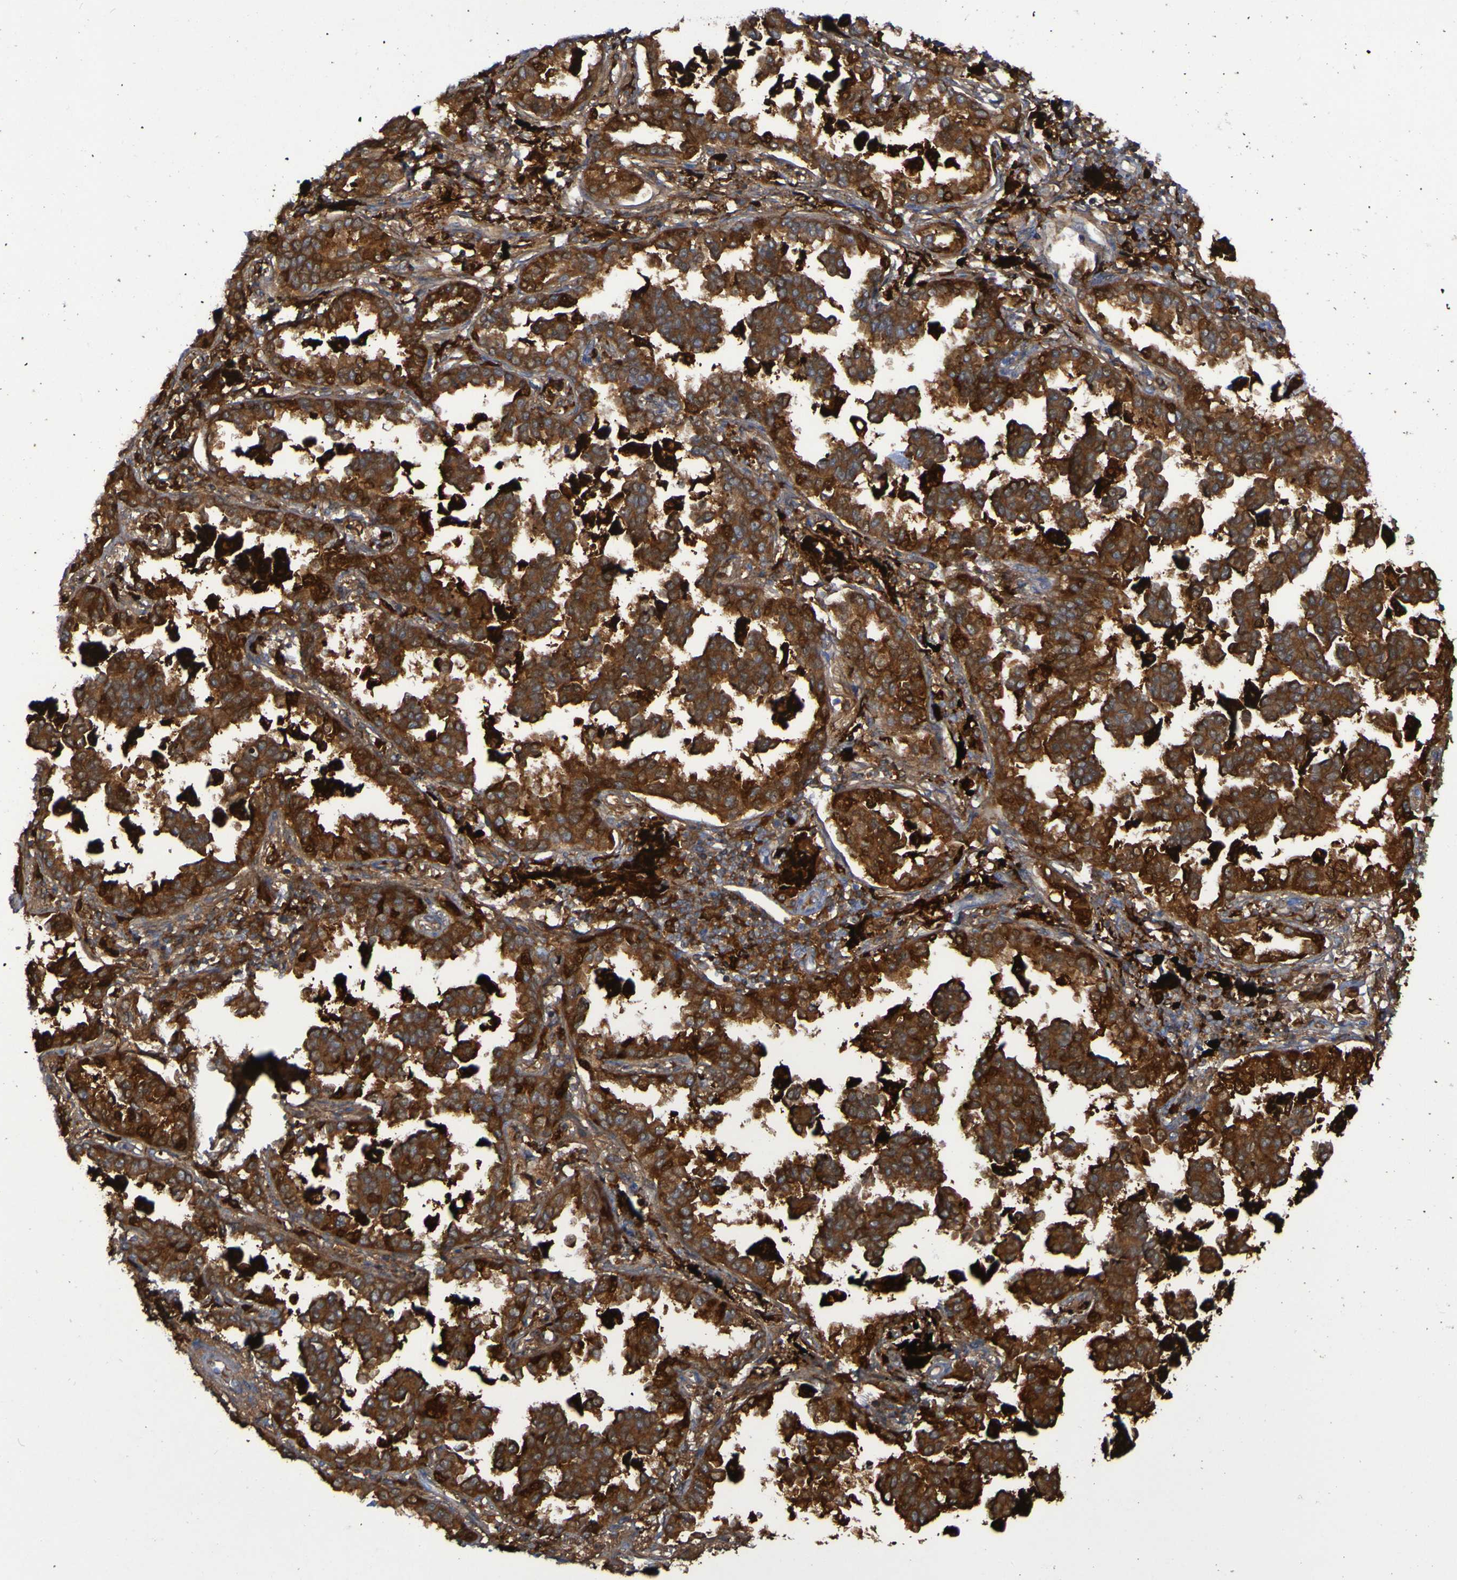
{"staining": {"intensity": "strong", "quantity": ">75%", "location": "cytoplasmic/membranous"}, "tissue": "lung cancer", "cell_type": "Tumor cells", "image_type": "cancer", "snomed": [{"axis": "morphology", "description": "Normal tissue, NOS"}, {"axis": "morphology", "description": "Adenocarcinoma, NOS"}, {"axis": "topography", "description": "Lung"}], "caption": "About >75% of tumor cells in human lung cancer (adenocarcinoma) exhibit strong cytoplasmic/membranous protein positivity as visualized by brown immunohistochemical staining.", "gene": "MPPE1", "patient": {"sex": "male", "age": 59}}